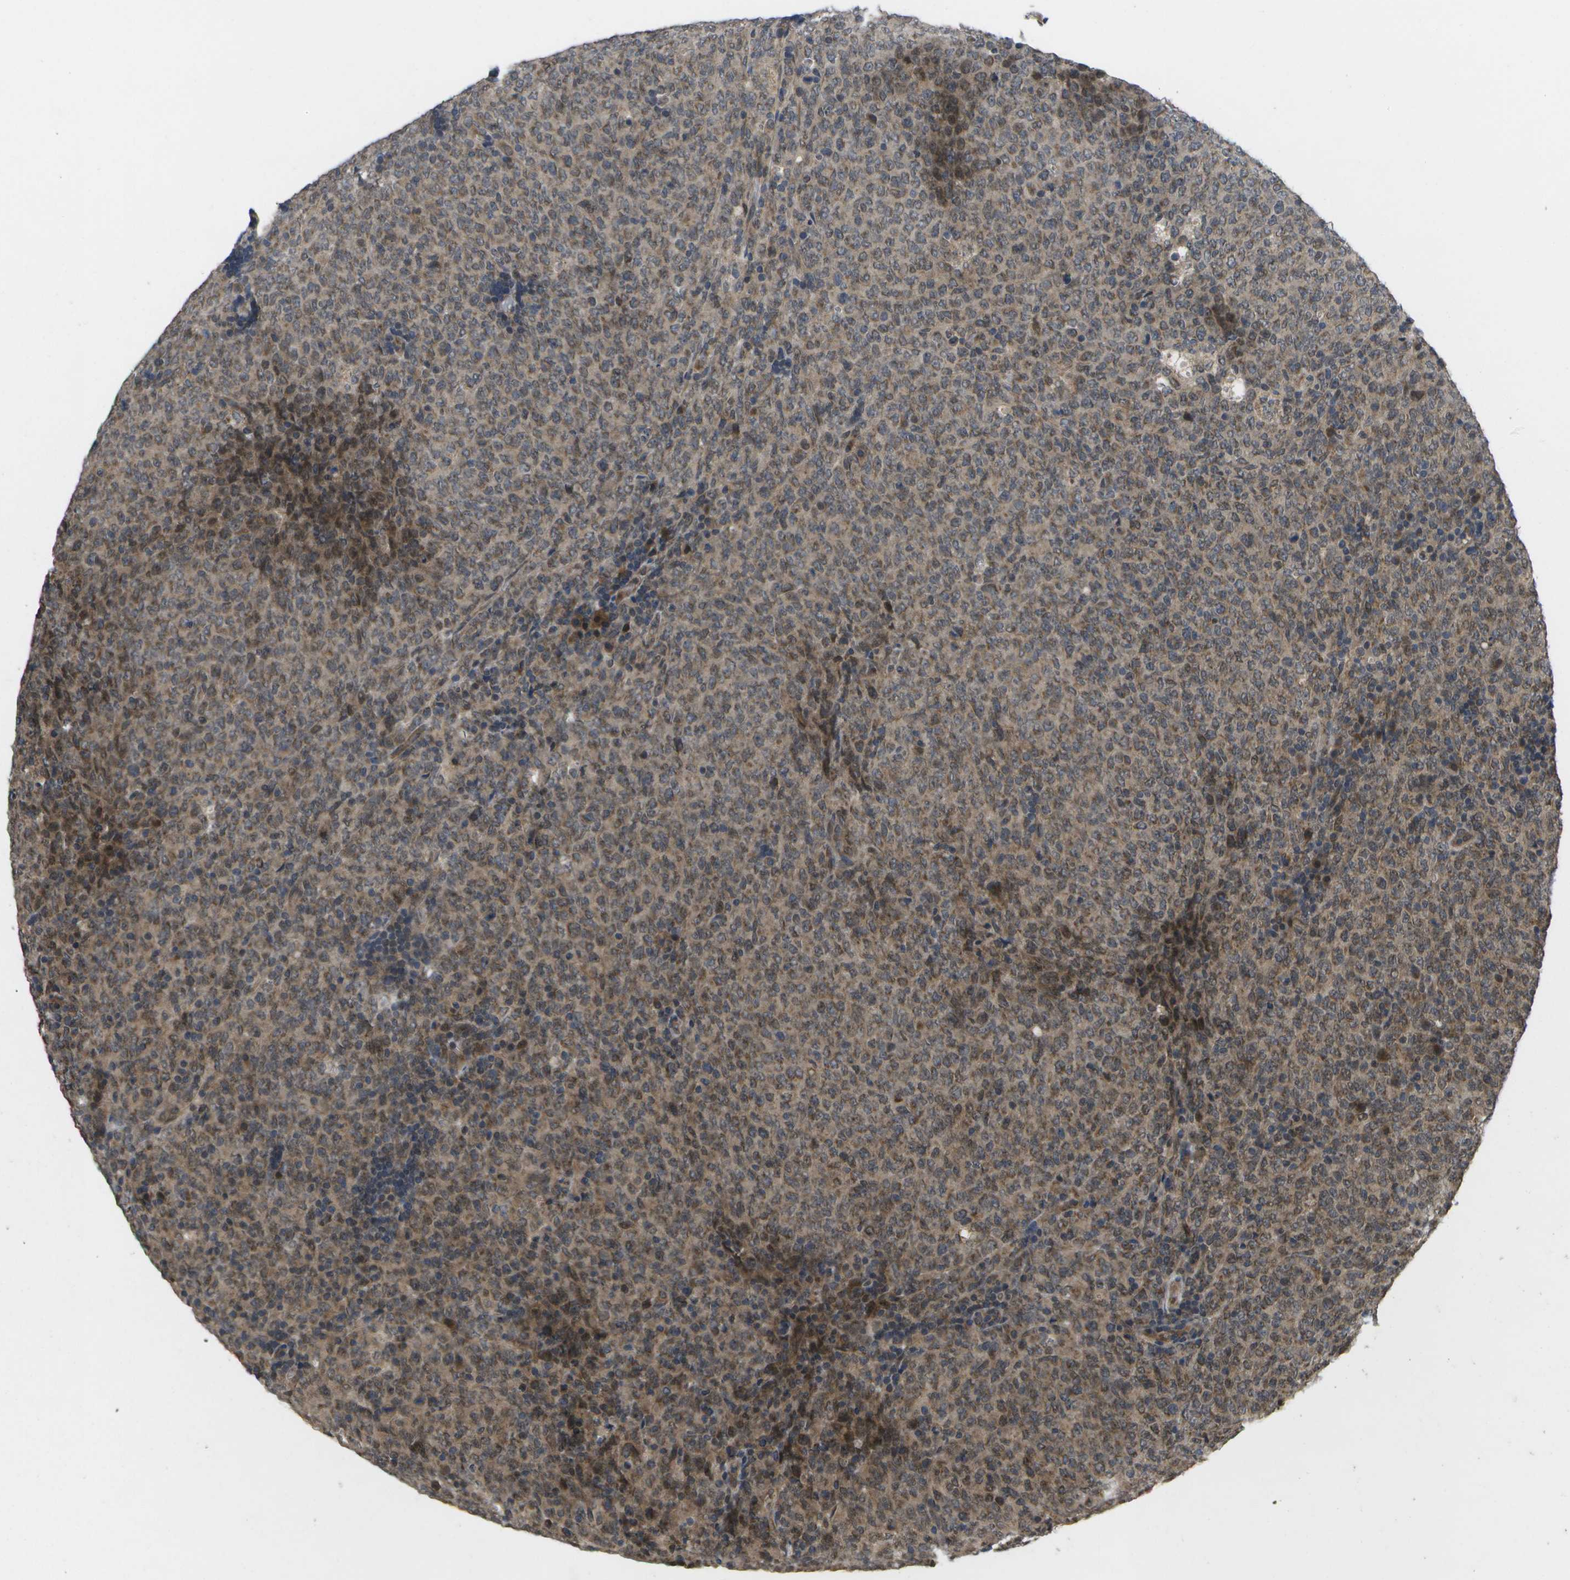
{"staining": {"intensity": "weak", "quantity": ">75%", "location": "cytoplasmic/membranous"}, "tissue": "lymphoma", "cell_type": "Tumor cells", "image_type": "cancer", "snomed": [{"axis": "morphology", "description": "Malignant lymphoma, non-Hodgkin's type, High grade"}, {"axis": "topography", "description": "Tonsil"}], "caption": "This image exhibits high-grade malignant lymphoma, non-Hodgkin's type stained with immunohistochemistry (IHC) to label a protein in brown. The cytoplasmic/membranous of tumor cells show weak positivity for the protein. Nuclei are counter-stained blue.", "gene": "ALAS1", "patient": {"sex": "female", "age": 36}}